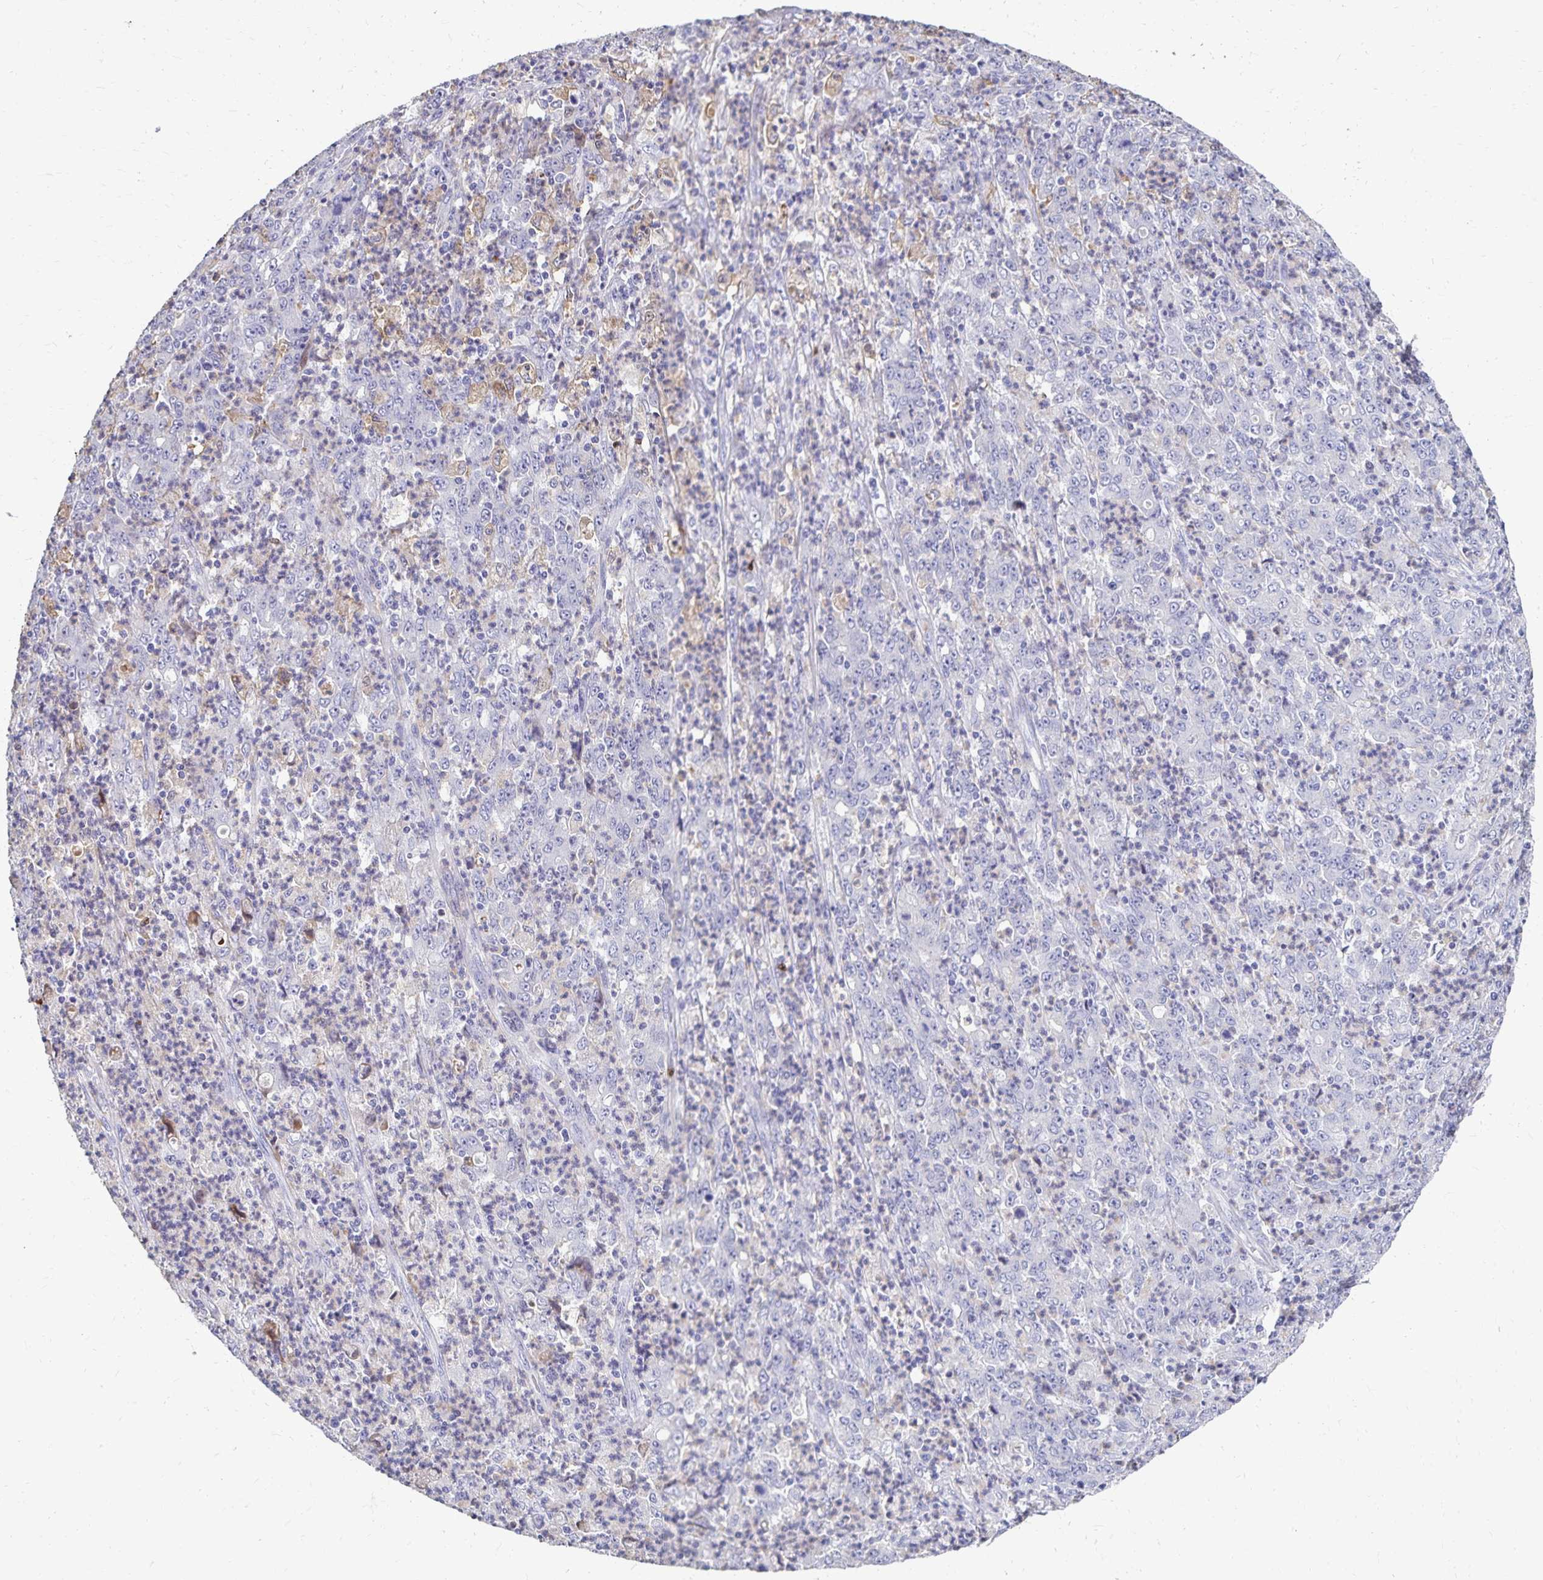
{"staining": {"intensity": "negative", "quantity": "none", "location": "none"}, "tissue": "stomach cancer", "cell_type": "Tumor cells", "image_type": "cancer", "snomed": [{"axis": "morphology", "description": "Adenocarcinoma, NOS"}, {"axis": "topography", "description": "Stomach, lower"}], "caption": "Tumor cells show no significant positivity in stomach adenocarcinoma. Brightfield microscopy of IHC stained with DAB (brown) and hematoxylin (blue), captured at high magnification.", "gene": "PAX5", "patient": {"sex": "female", "age": 71}}